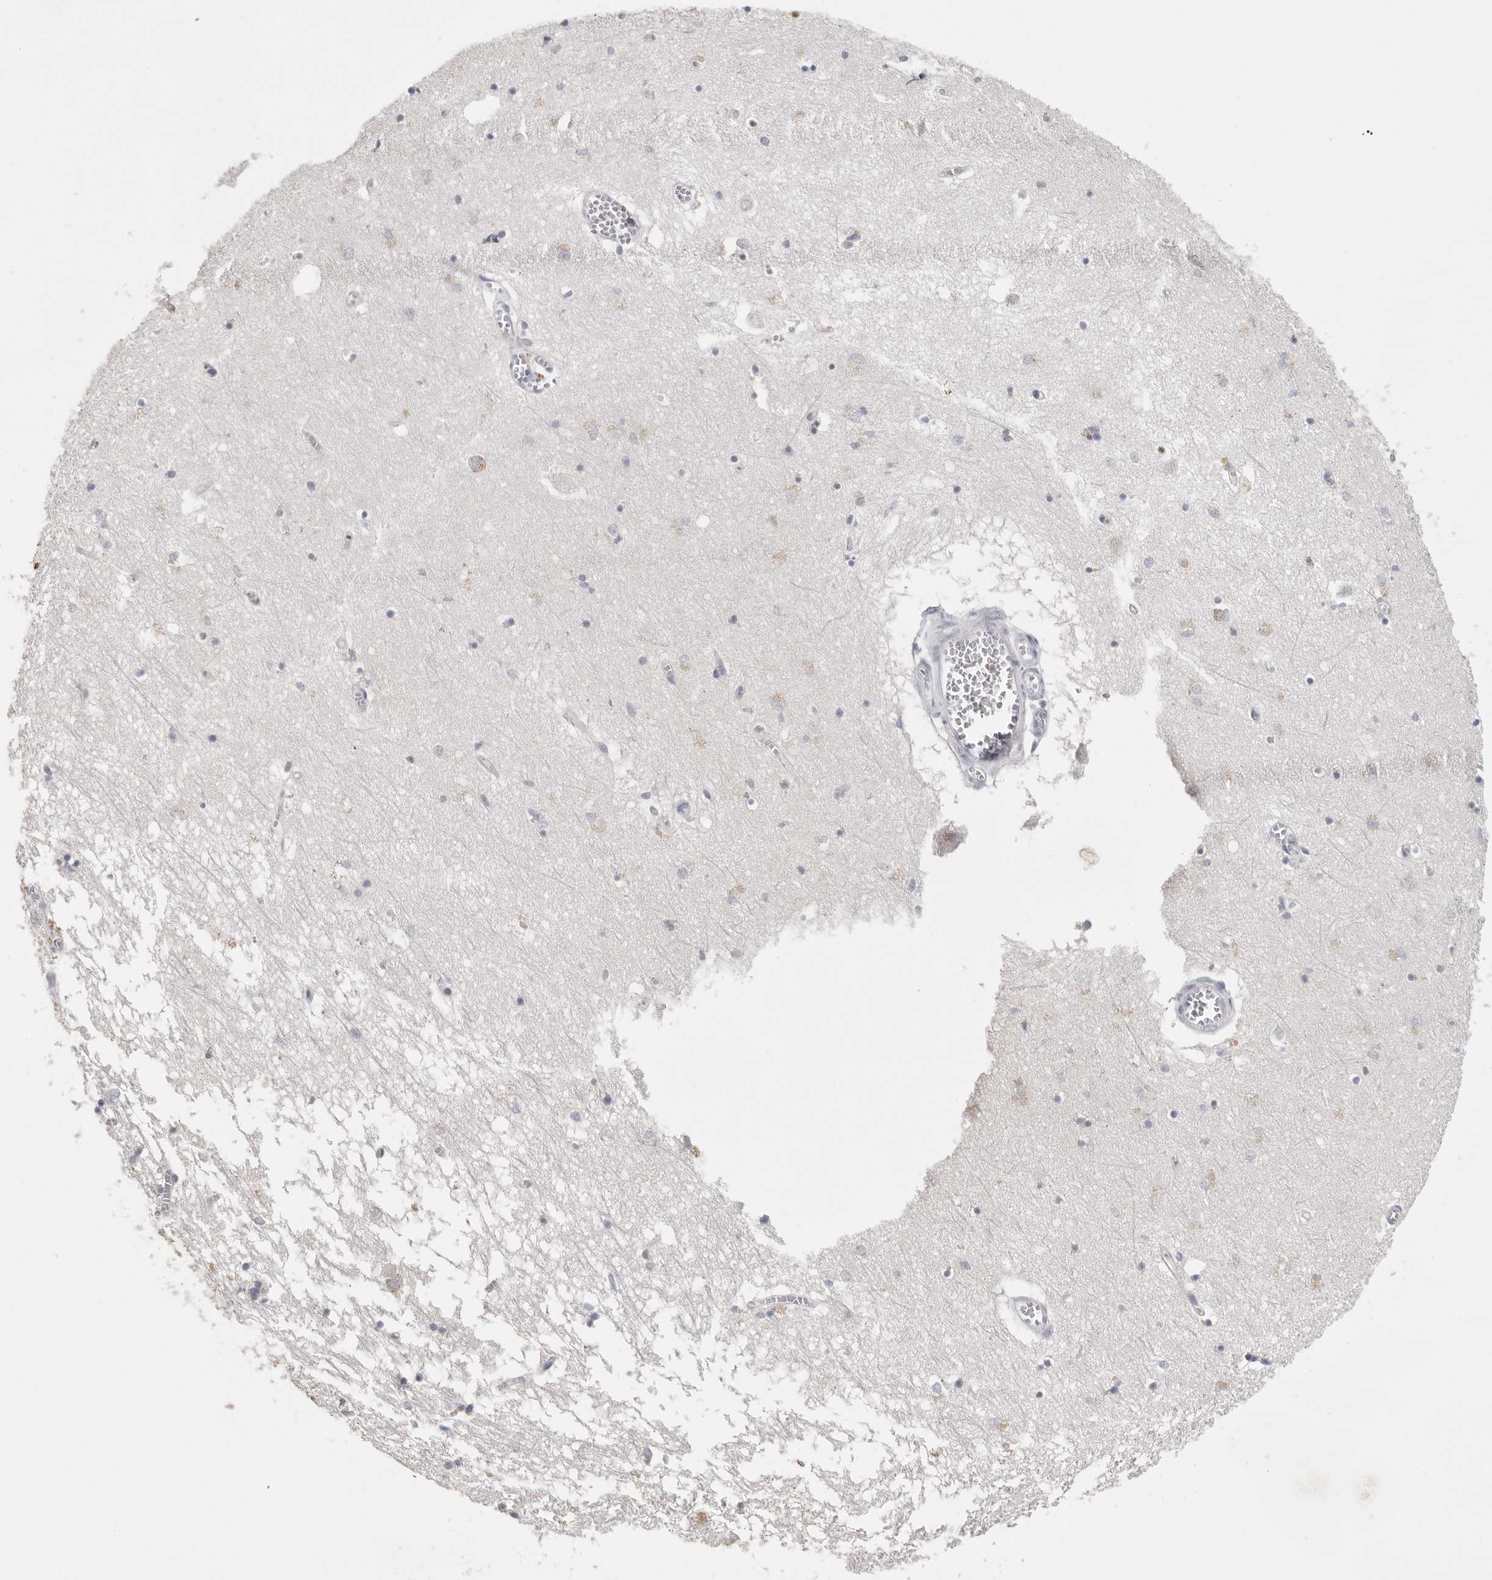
{"staining": {"intensity": "negative", "quantity": "none", "location": "none"}, "tissue": "hippocampus", "cell_type": "Glial cells", "image_type": "normal", "snomed": [{"axis": "morphology", "description": "Normal tissue, NOS"}, {"axis": "topography", "description": "Hippocampus"}], "caption": "The immunohistochemistry (IHC) micrograph has no significant staining in glial cells of hippocampus.", "gene": "DNAJC11", "patient": {"sex": "male", "age": 70}}